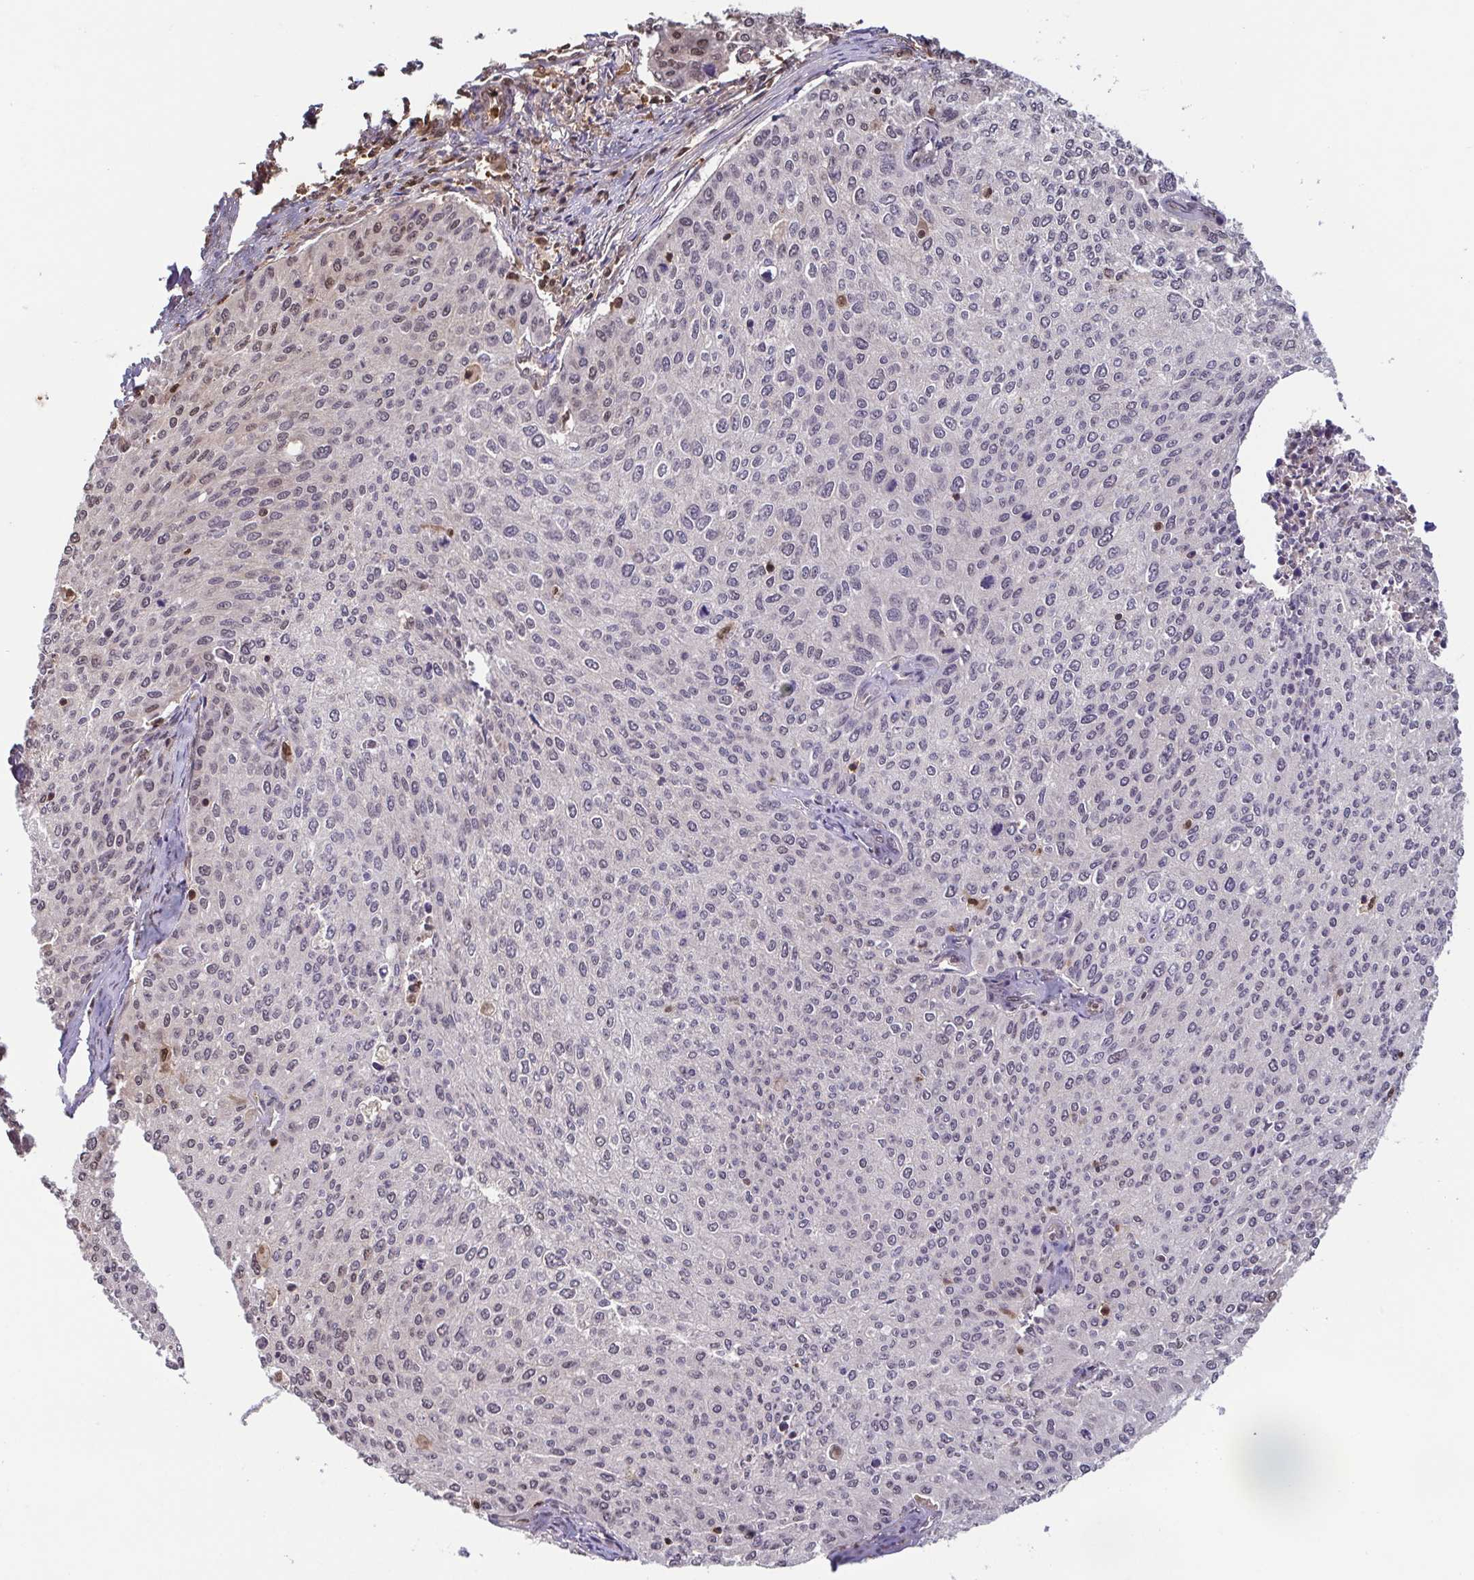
{"staining": {"intensity": "moderate", "quantity": "<25%", "location": "nuclear"}, "tissue": "cervical cancer", "cell_type": "Tumor cells", "image_type": "cancer", "snomed": [{"axis": "morphology", "description": "Squamous cell carcinoma, NOS"}, {"axis": "topography", "description": "Cervix"}], "caption": "A high-resolution image shows IHC staining of cervical squamous cell carcinoma, which demonstrates moderate nuclear staining in about <25% of tumor cells.", "gene": "PSMB9", "patient": {"sex": "female", "age": 38}}